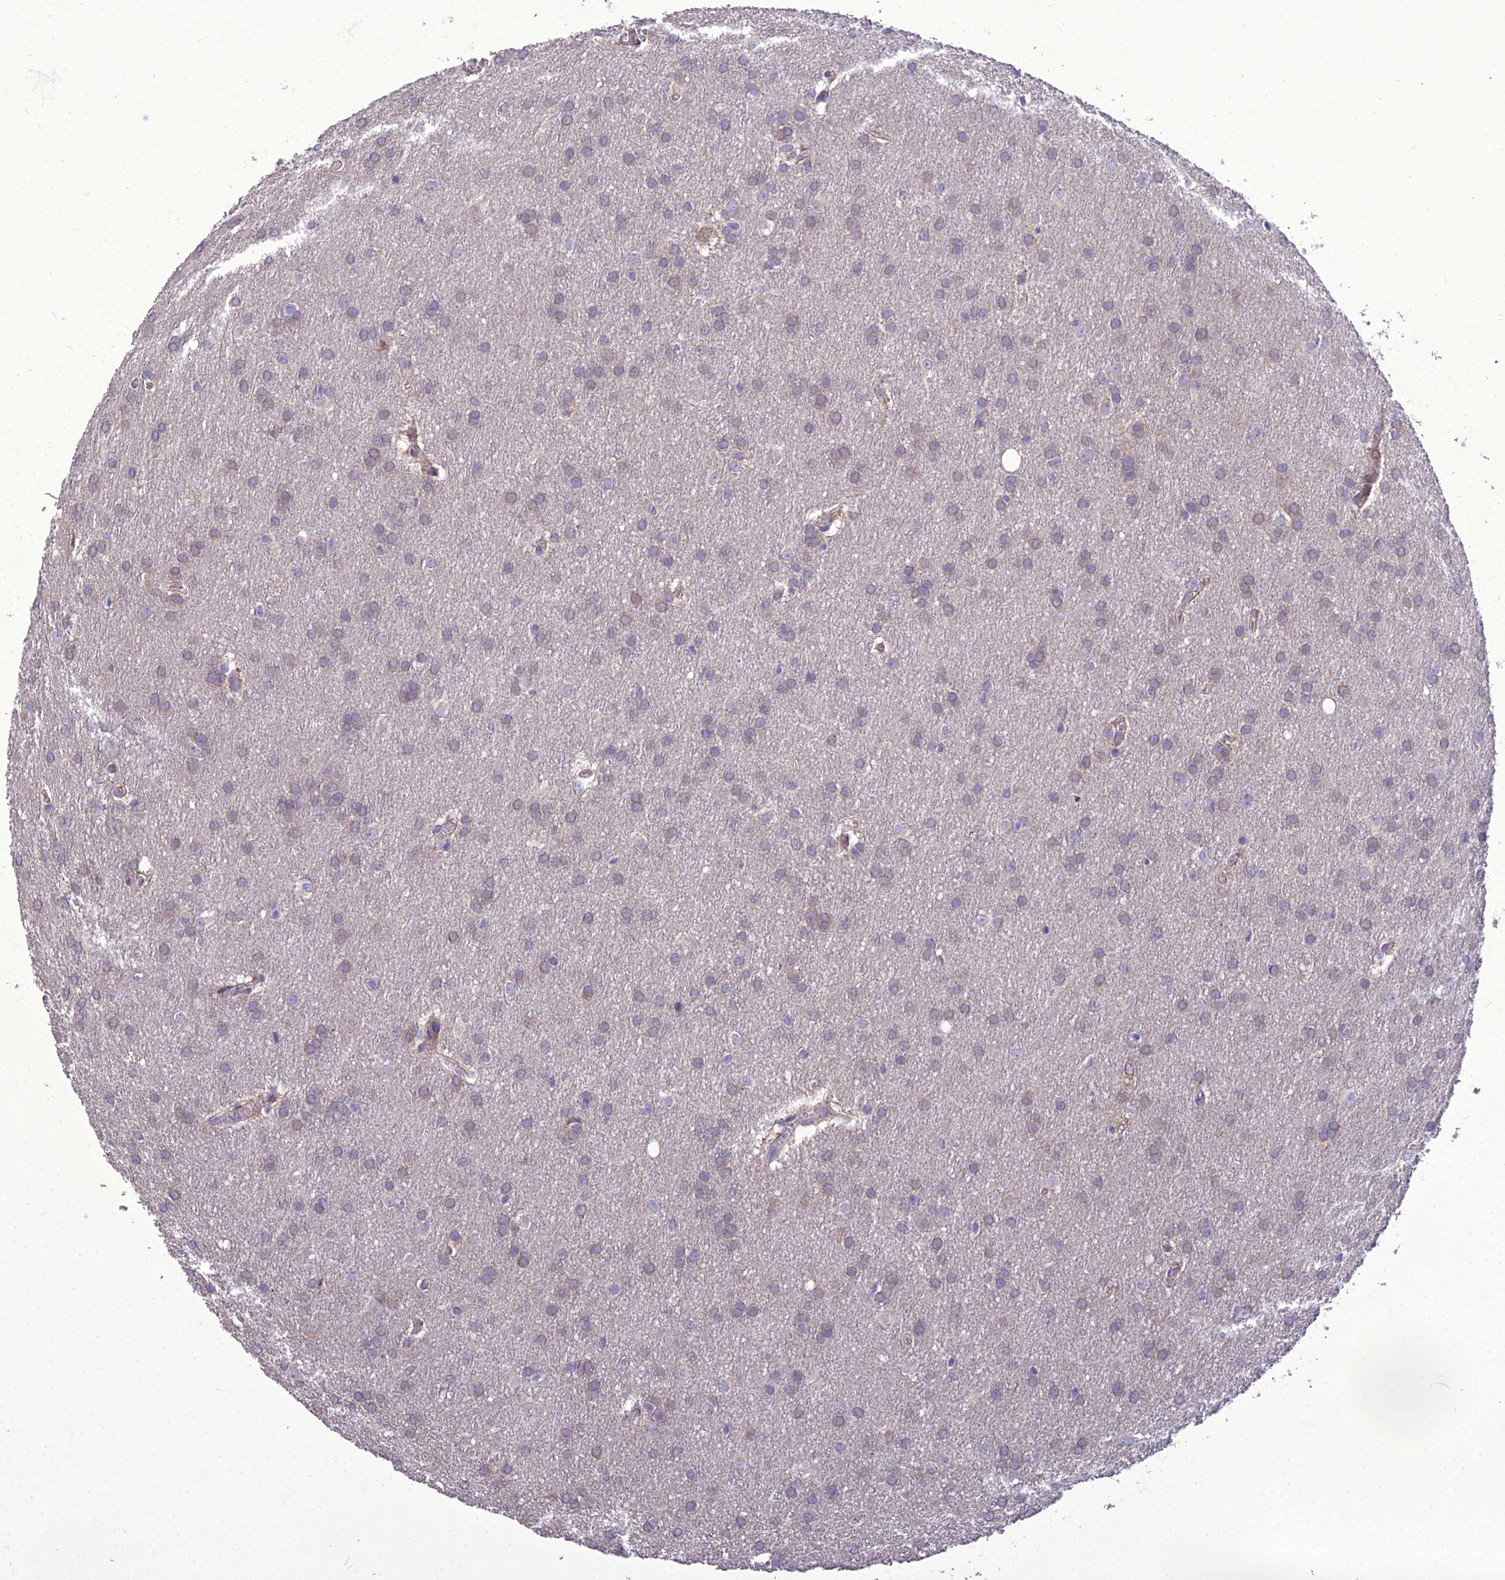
{"staining": {"intensity": "negative", "quantity": "none", "location": "none"}, "tissue": "glioma", "cell_type": "Tumor cells", "image_type": "cancer", "snomed": [{"axis": "morphology", "description": "Glioma, malignant, Low grade"}, {"axis": "topography", "description": "Brain"}], "caption": "IHC histopathology image of neoplastic tissue: human glioma stained with DAB shows no significant protein expression in tumor cells.", "gene": "ADIPOR2", "patient": {"sex": "female", "age": 32}}